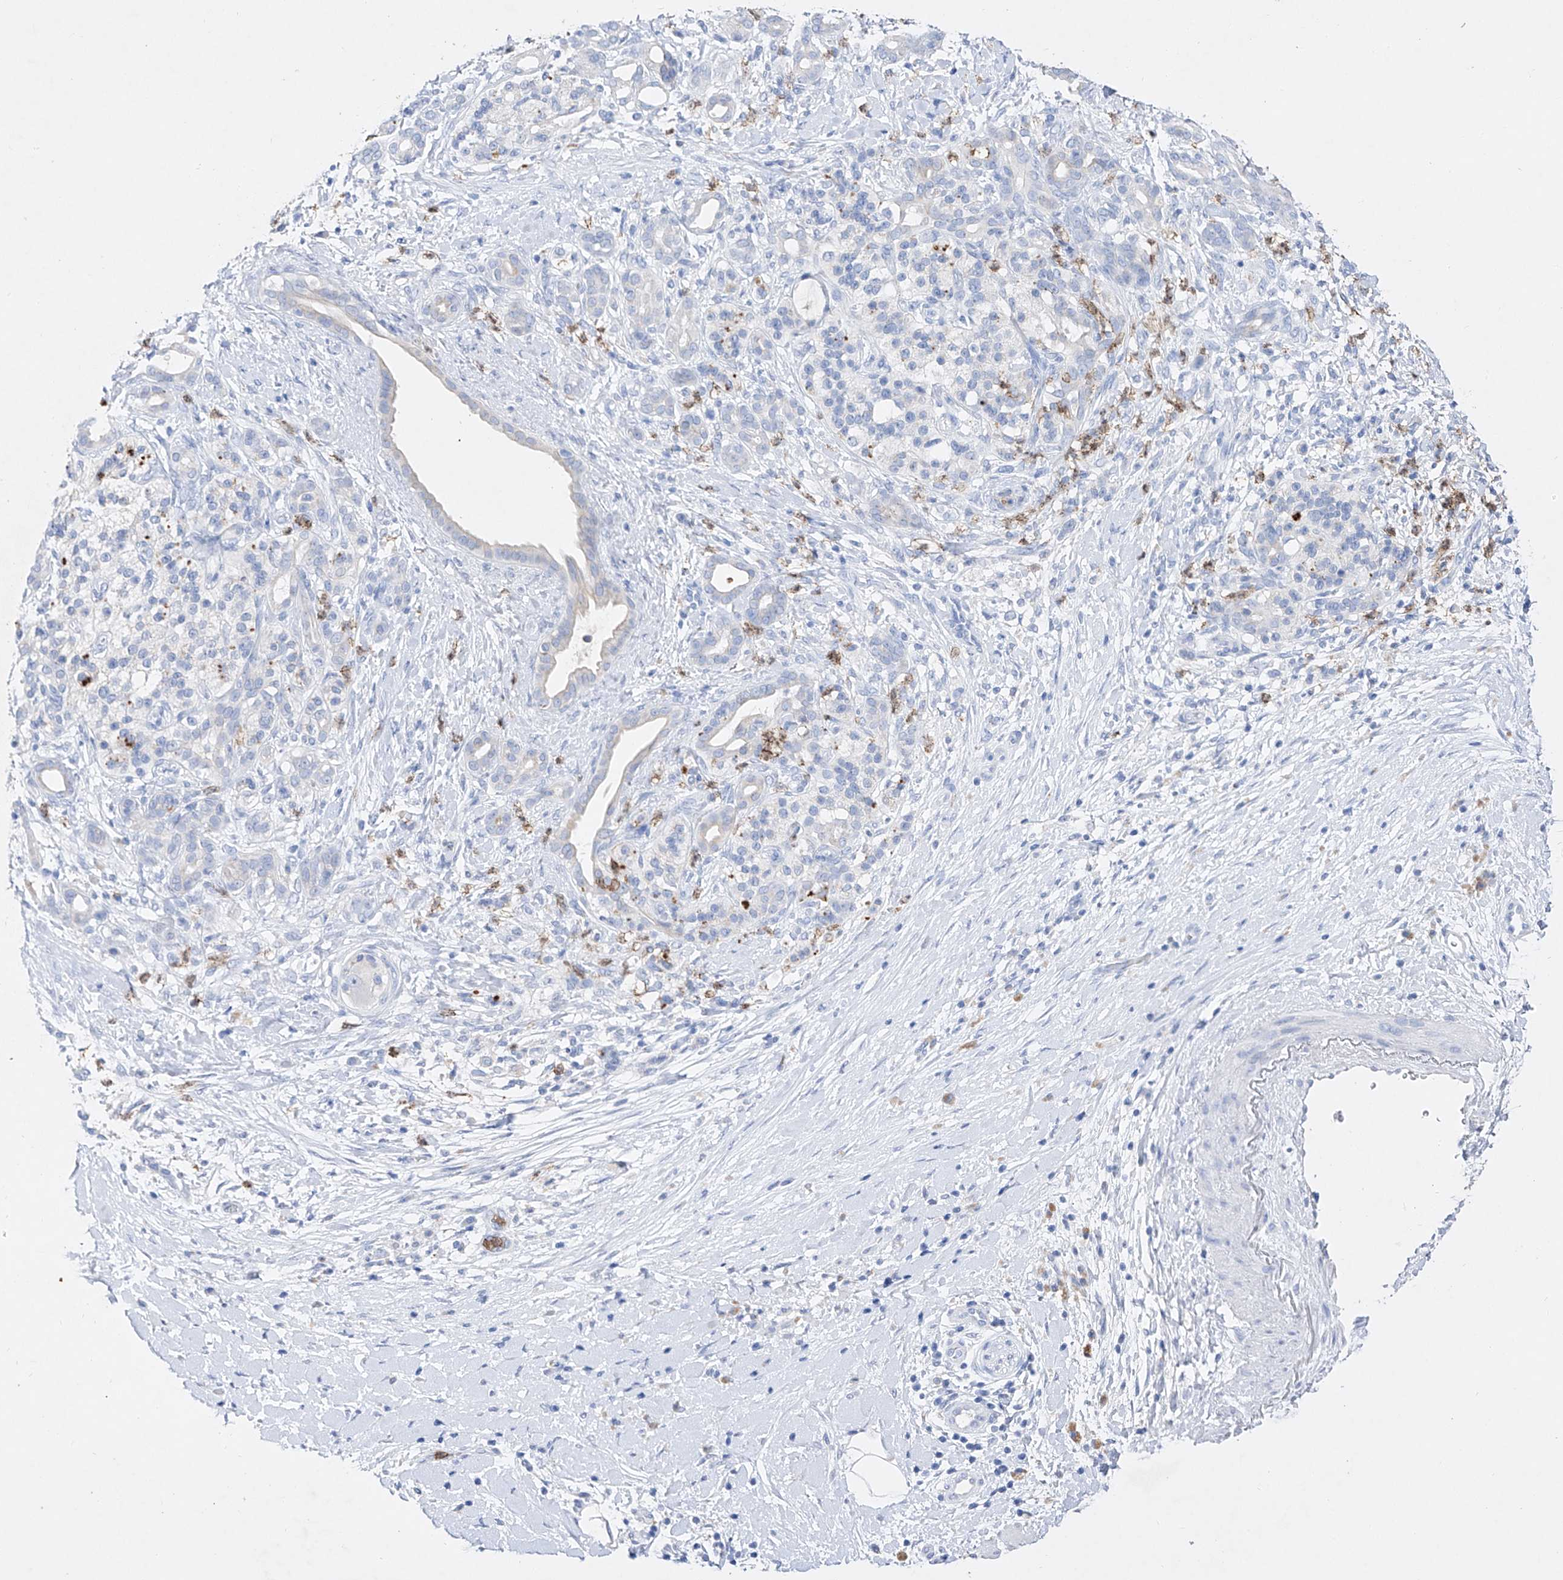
{"staining": {"intensity": "negative", "quantity": "none", "location": "none"}, "tissue": "pancreatic cancer", "cell_type": "Tumor cells", "image_type": "cancer", "snomed": [{"axis": "morphology", "description": "Adenocarcinoma, NOS"}, {"axis": "topography", "description": "Pancreas"}], "caption": "Immunohistochemistry micrograph of pancreatic cancer stained for a protein (brown), which exhibits no expression in tumor cells. (DAB (3,3'-diaminobenzidine) IHC, high magnification).", "gene": "TM7SF2", "patient": {"sex": "male", "age": 58}}